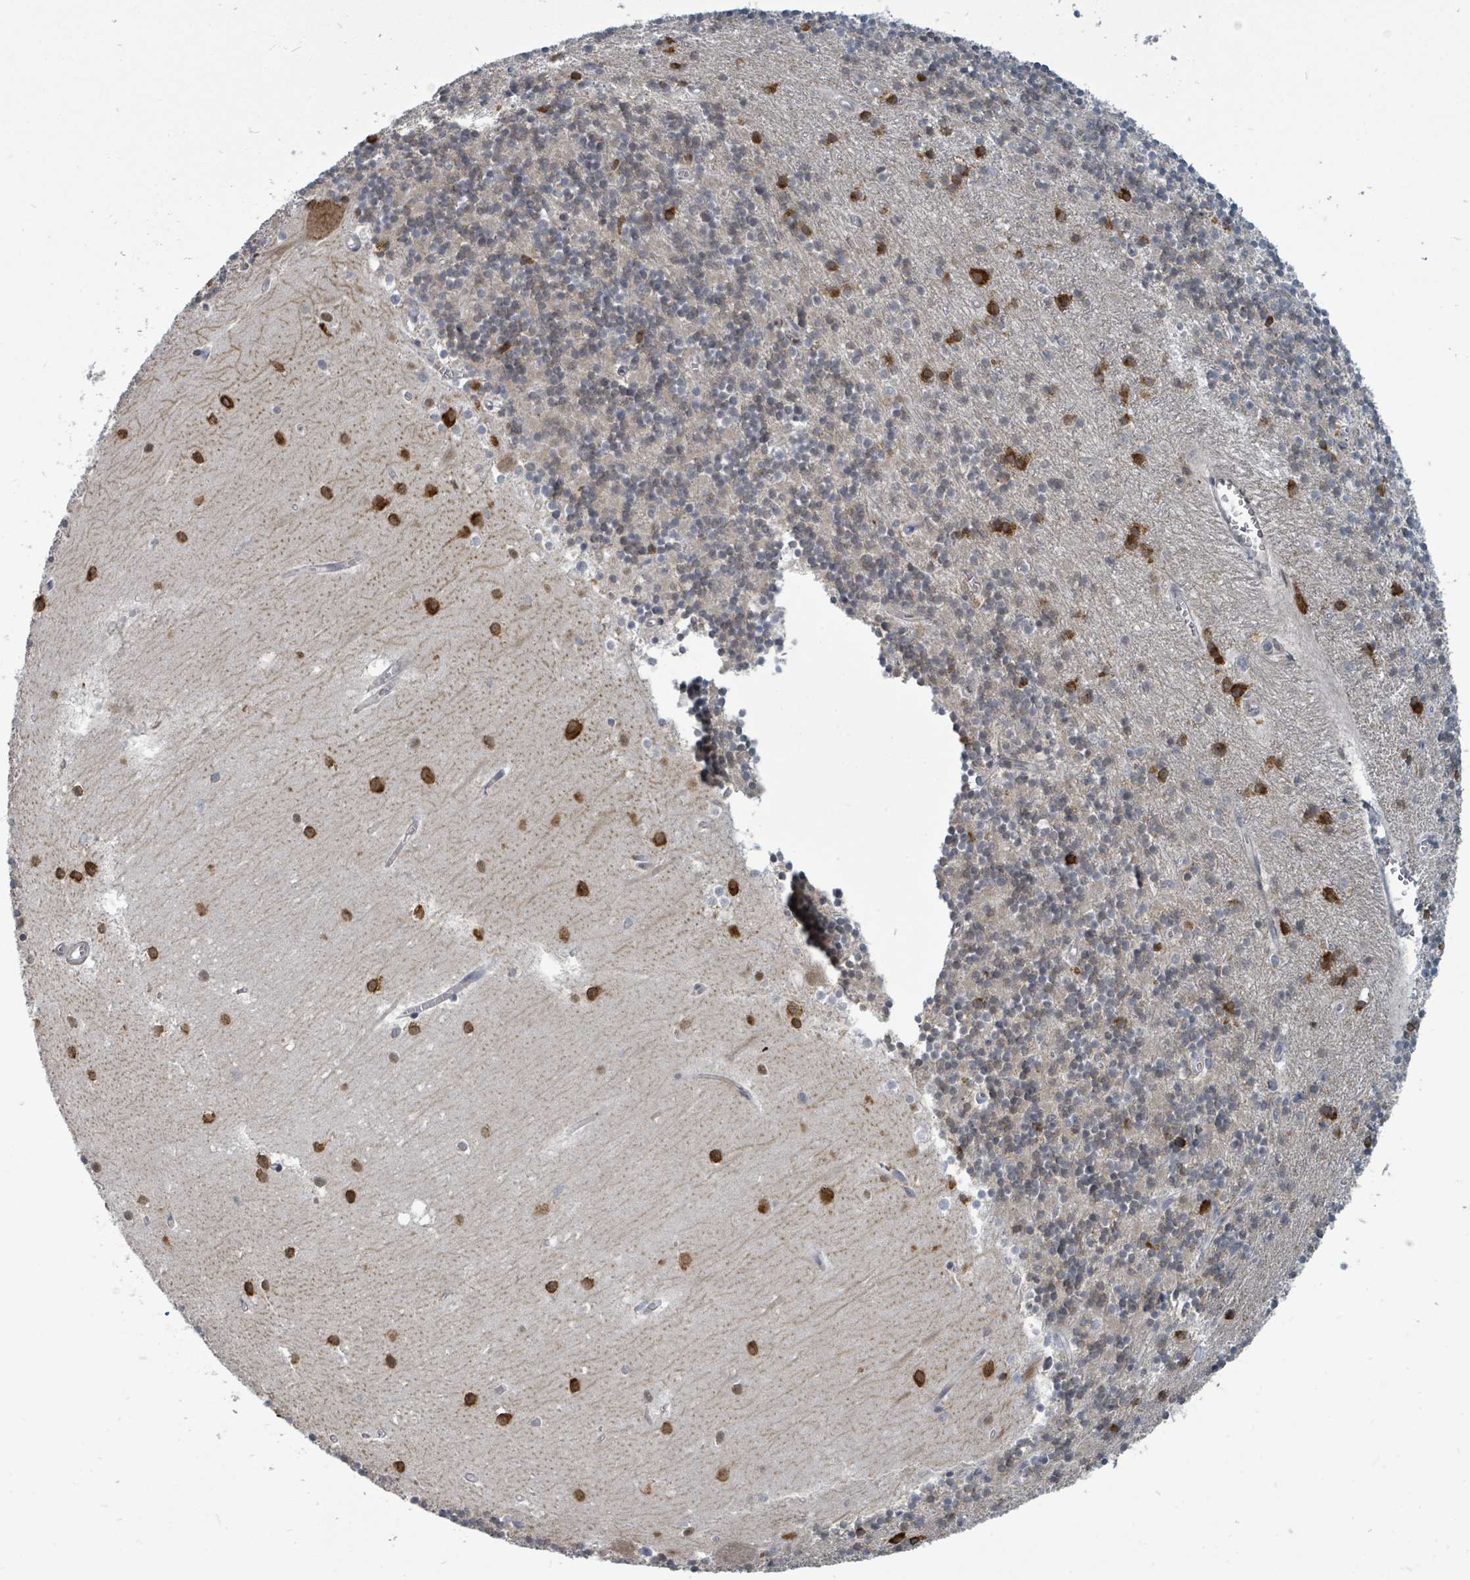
{"staining": {"intensity": "strong", "quantity": "<25%", "location": "cytoplasmic/membranous"}, "tissue": "cerebellum", "cell_type": "Cells in granular layer", "image_type": "normal", "snomed": [{"axis": "morphology", "description": "Normal tissue, NOS"}, {"axis": "topography", "description": "Cerebellum"}], "caption": "Immunohistochemical staining of unremarkable cerebellum demonstrates medium levels of strong cytoplasmic/membranous expression in about <25% of cells in granular layer. (Stains: DAB (3,3'-diaminobenzidine) in brown, nuclei in blue, Microscopy: brightfield microscopy at high magnification).", "gene": "TRDMT1", "patient": {"sex": "male", "age": 54}}